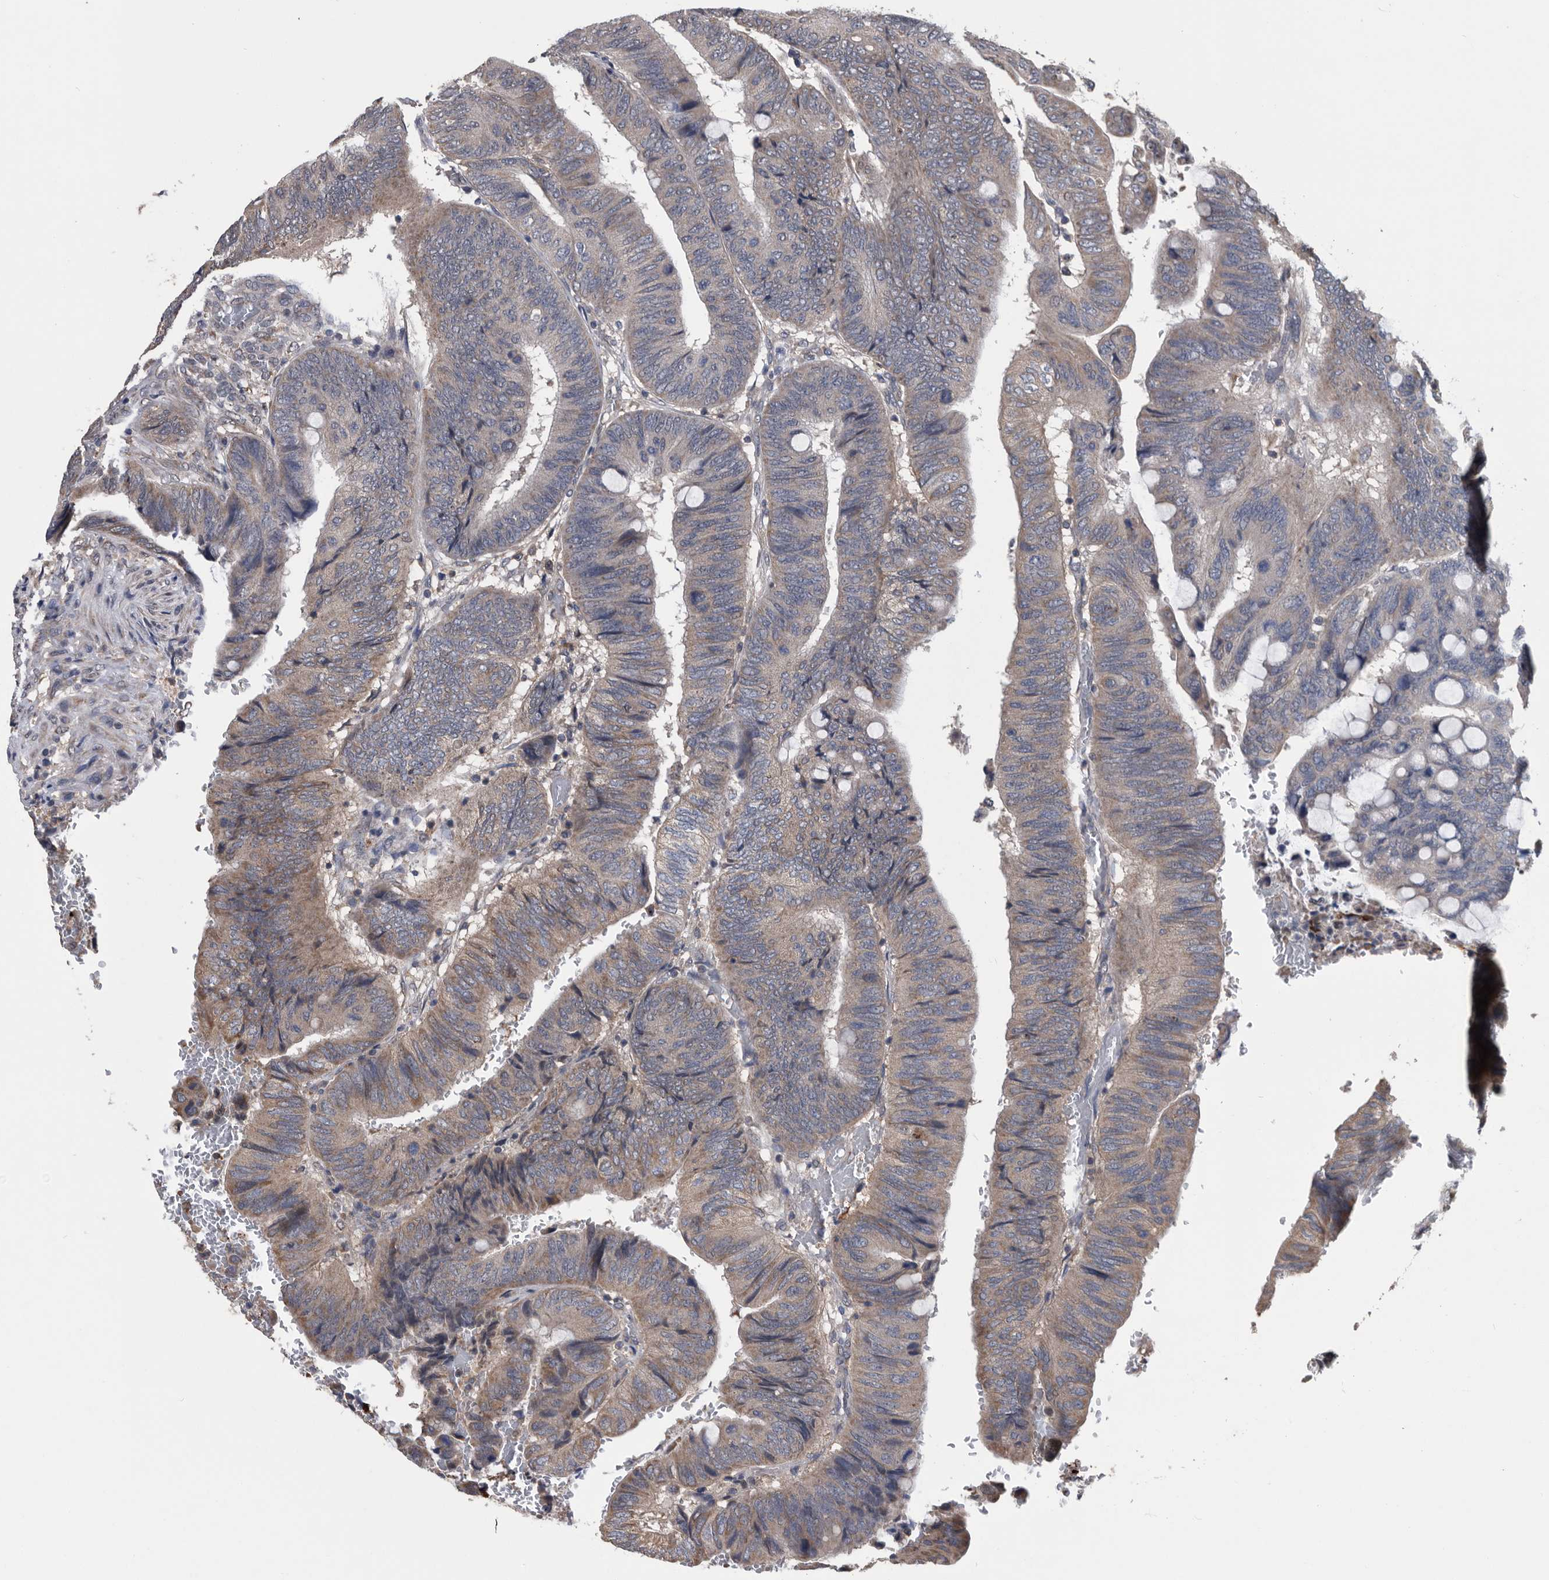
{"staining": {"intensity": "weak", "quantity": "25%-75%", "location": "cytoplasmic/membranous"}, "tissue": "colorectal cancer", "cell_type": "Tumor cells", "image_type": "cancer", "snomed": [{"axis": "morphology", "description": "Normal tissue, NOS"}, {"axis": "morphology", "description": "Adenocarcinoma, NOS"}, {"axis": "topography", "description": "Rectum"}, {"axis": "topography", "description": "Peripheral nerve tissue"}], "caption": "IHC image of neoplastic tissue: human colorectal adenocarcinoma stained using IHC shows low levels of weak protein expression localized specifically in the cytoplasmic/membranous of tumor cells, appearing as a cytoplasmic/membranous brown color.", "gene": "NRBP1", "patient": {"sex": "male", "age": 92}}